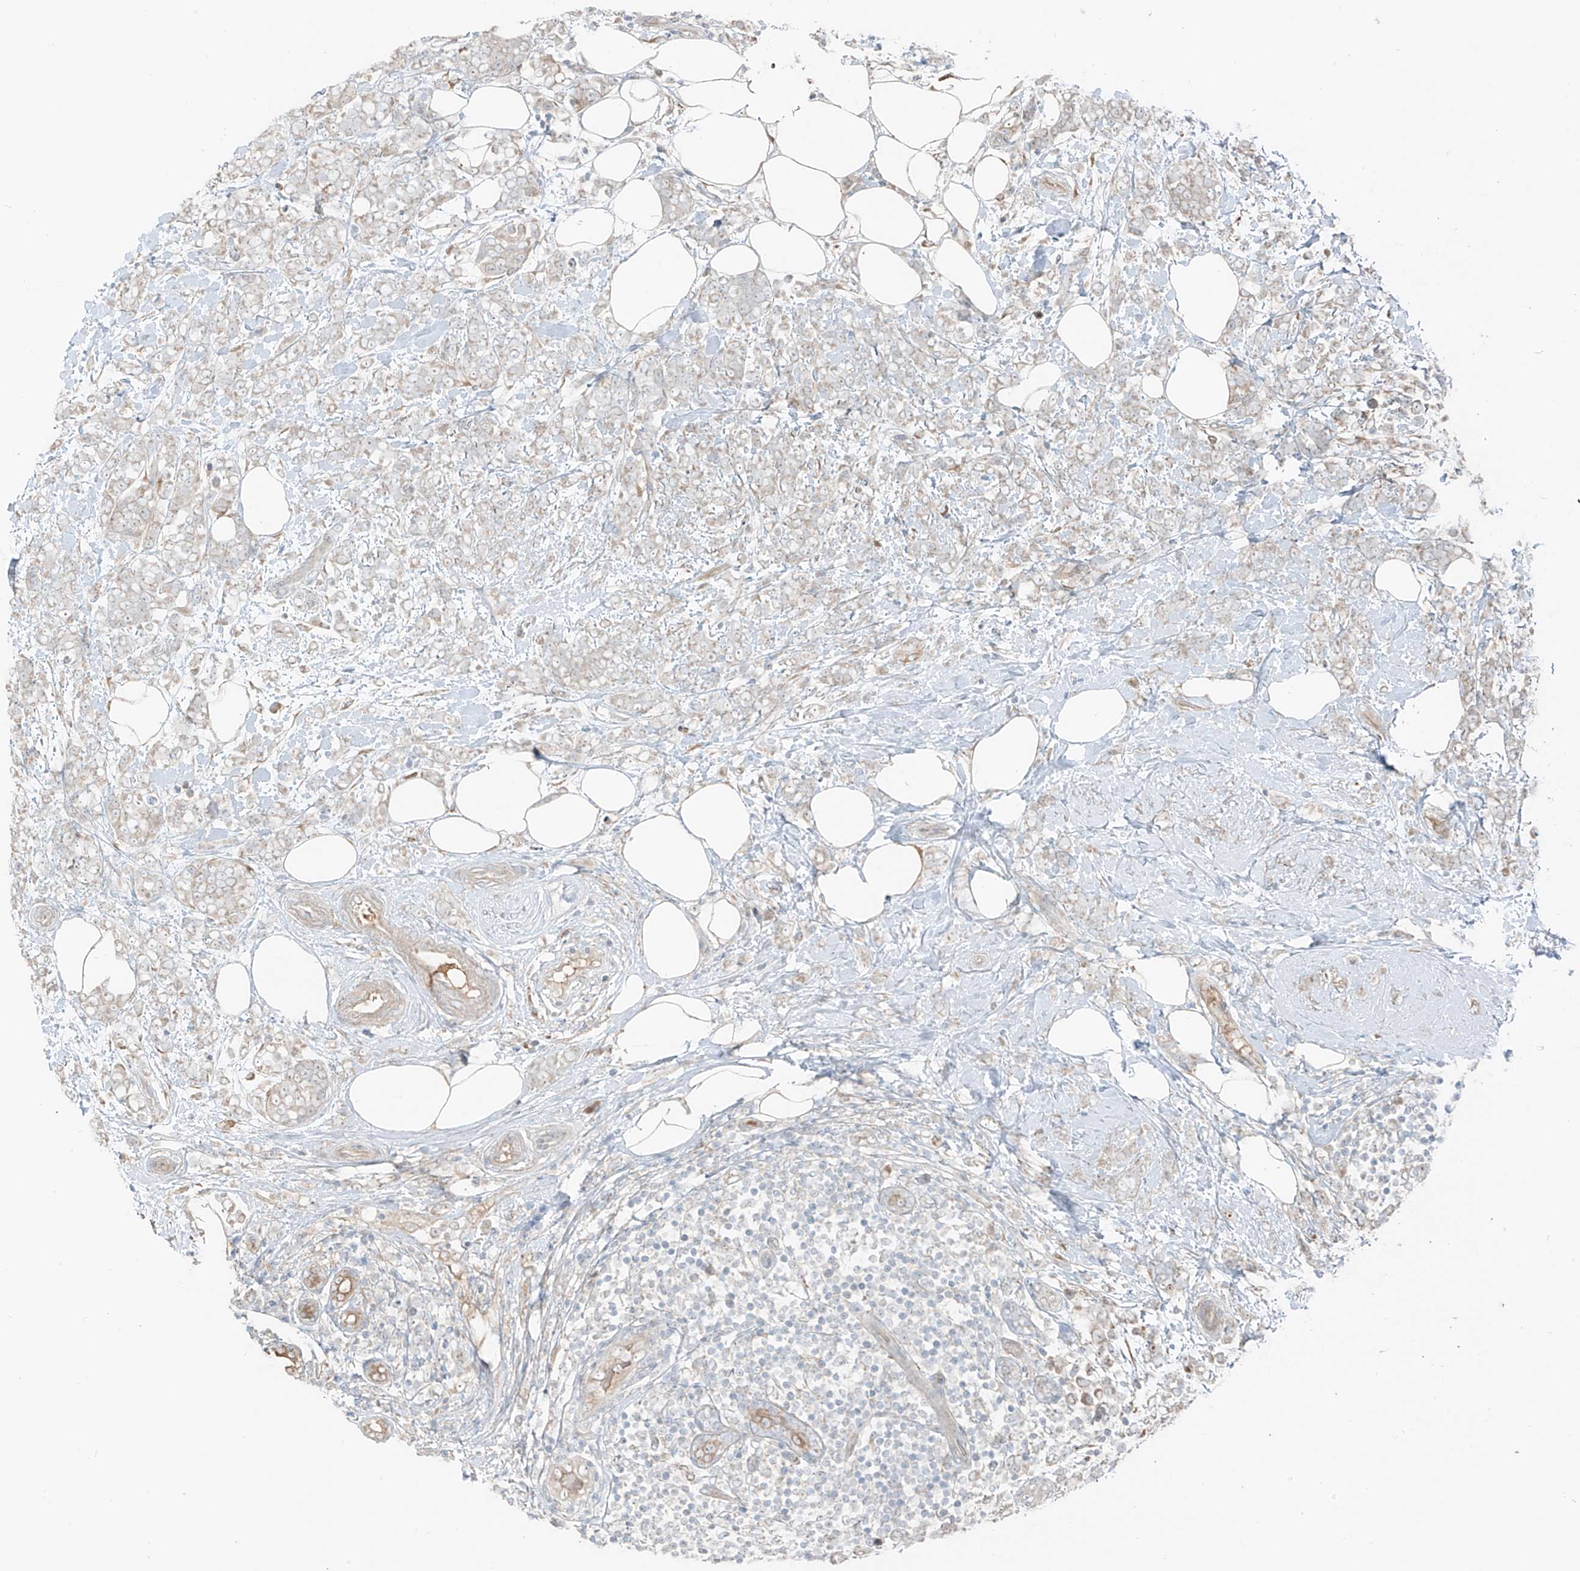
{"staining": {"intensity": "negative", "quantity": "none", "location": "none"}, "tissue": "breast cancer", "cell_type": "Tumor cells", "image_type": "cancer", "snomed": [{"axis": "morphology", "description": "Lobular carcinoma"}, {"axis": "topography", "description": "Breast"}], "caption": "Immunohistochemistry micrograph of breast lobular carcinoma stained for a protein (brown), which displays no staining in tumor cells.", "gene": "FSTL1", "patient": {"sex": "female", "age": 58}}